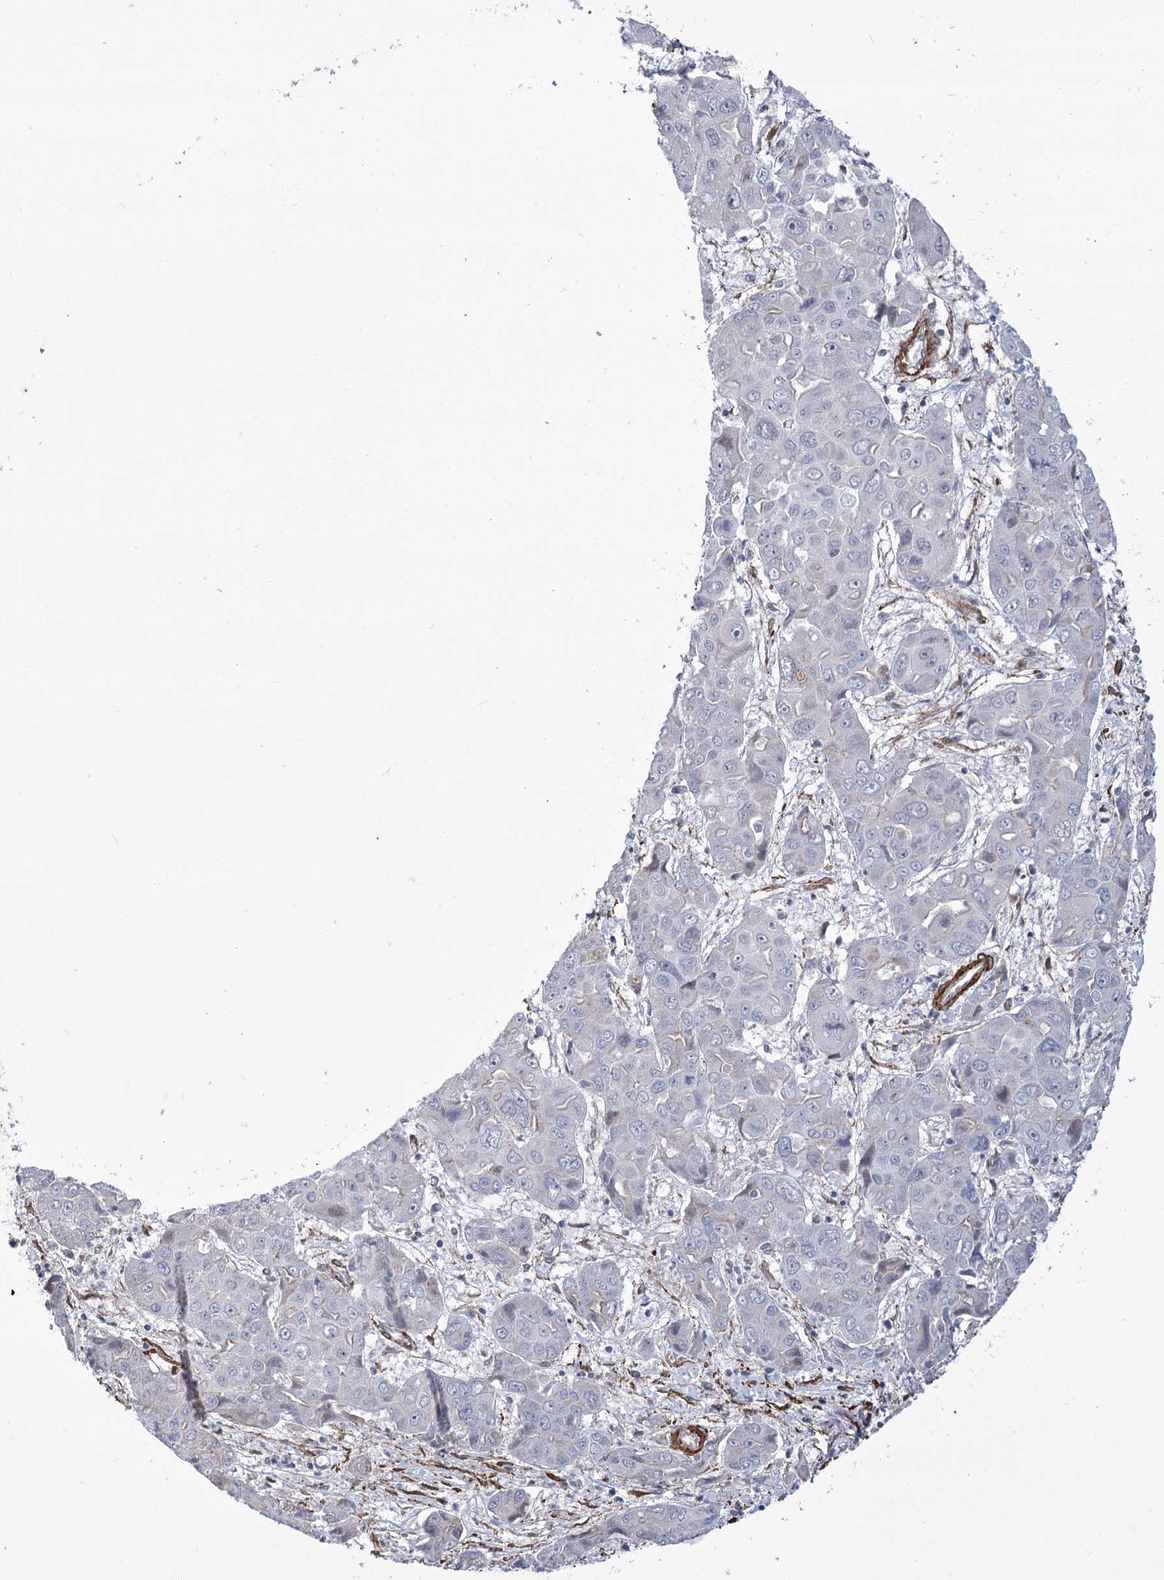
{"staining": {"intensity": "negative", "quantity": "none", "location": "none"}, "tissue": "liver cancer", "cell_type": "Tumor cells", "image_type": "cancer", "snomed": [{"axis": "morphology", "description": "Cholangiocarcinoma"}, {"axis": "topography", "description": "Liver"}], "caption": "Immunohistochemical staining of human cholangiocarcinoma (liver) displays no significant staining in tumor cells. Nuclei are stained in blue.", "gene": "WASHC3", "patient": {"sex": "male", "age": 67}}